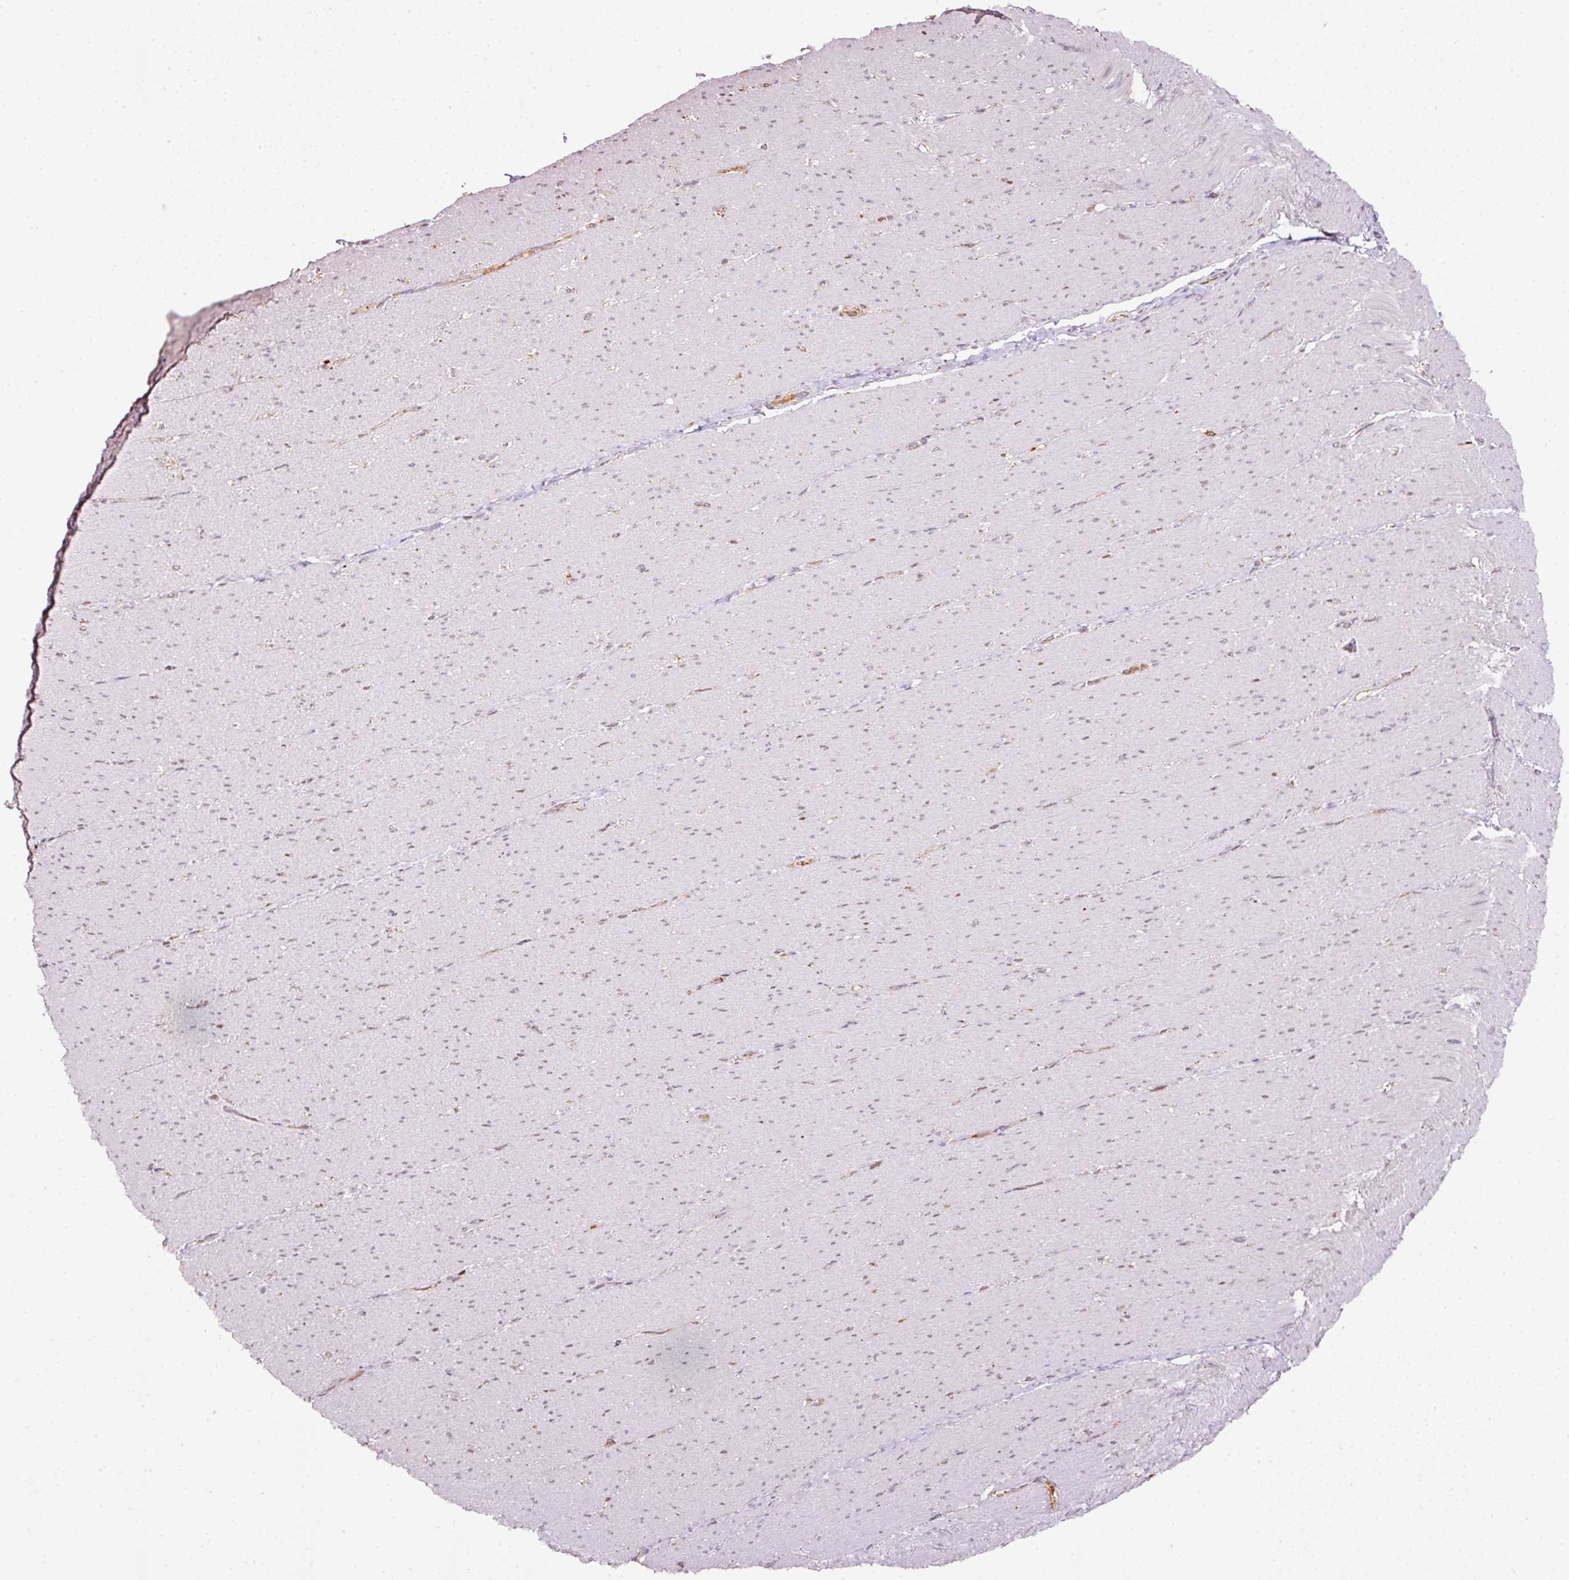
{"staining": {"intensity": "weak", "quantity": "<25%", "location": "nuclear"}, "tissue": "smooth muscle", "cell_type": "Smooth muscle cells", "image_type": "normal", "snomed": [{"axis": "morphology", "description": "Normal tissue, NOS"}, {"axis": "topography", "description": "Smooth muscle"}, {"axis": "topography", "description": "Rectum"}], "caption": "Immunohistochemistry image of unremarkable human smooth muscle stained for a protein (brown), which displays no staining in smooth muscle cells. (Brightfield microscopy of DAB immunohistochemistry at high magnification).", "gene": "SCNM1", "patient": {"sex": "male", "age": 53}}